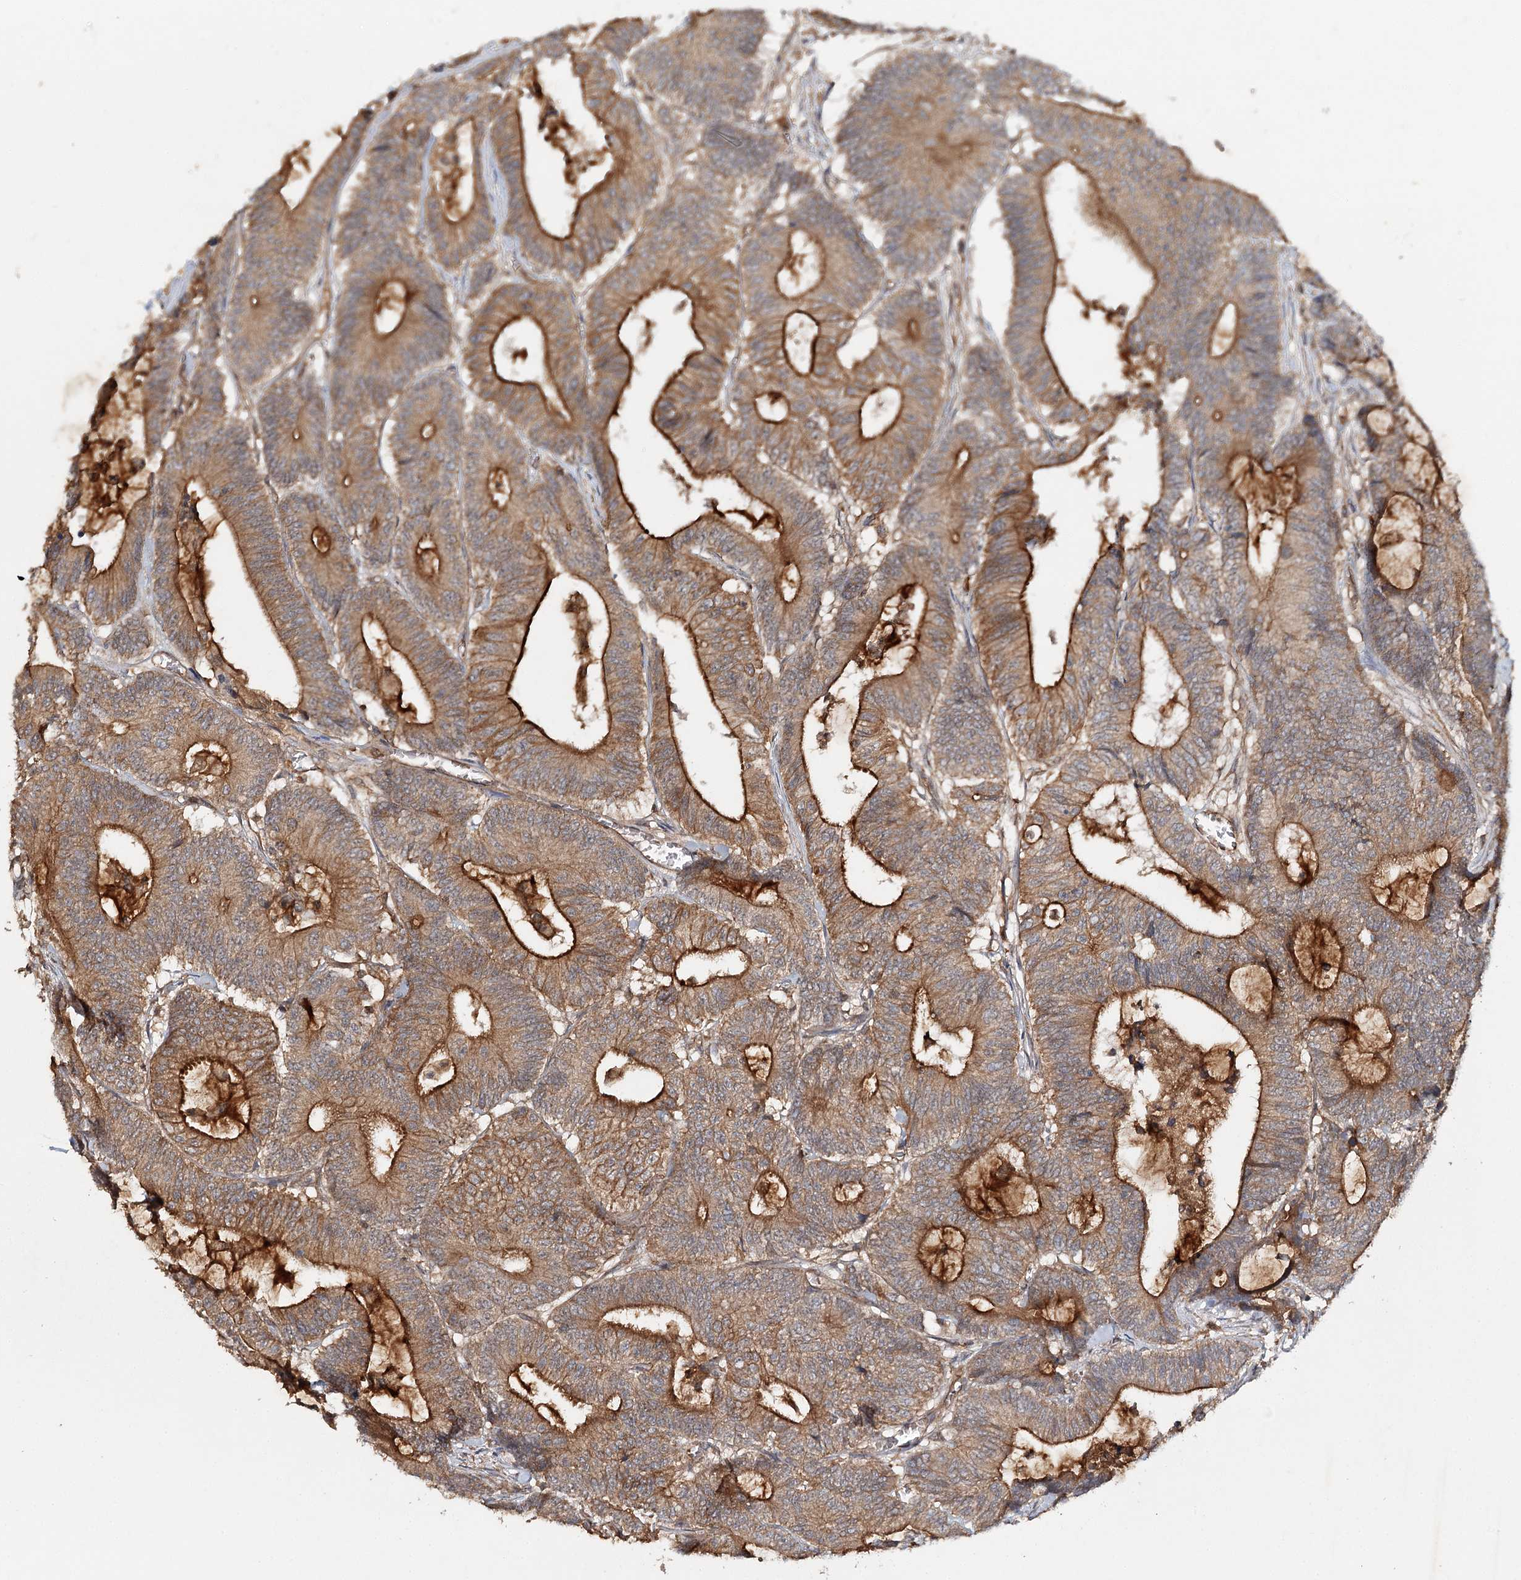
{"staining": {"intensity": "strong", "quantity": ">75%", "location": "cytoplasmic/membranous"}, "tissue": "colorectal cancer", "cell_type": "Tumor cells", "image_type": "cancer", "snomed": [{"axis": "morphology", "description": "Adenocarcinoma, NOS"}, {"axis": "topography", "description": "Colon"}], "caption": "This photomicrograph exhibits immunohistochemistry (IHC) staining of human colorectal cancer (adenocarcinoma), with high strong cytoplasmic/membranous staining in approximately >75% of tumor cells.", "gene": "BCR", "patient": {"sex": "female", "age": 84}}